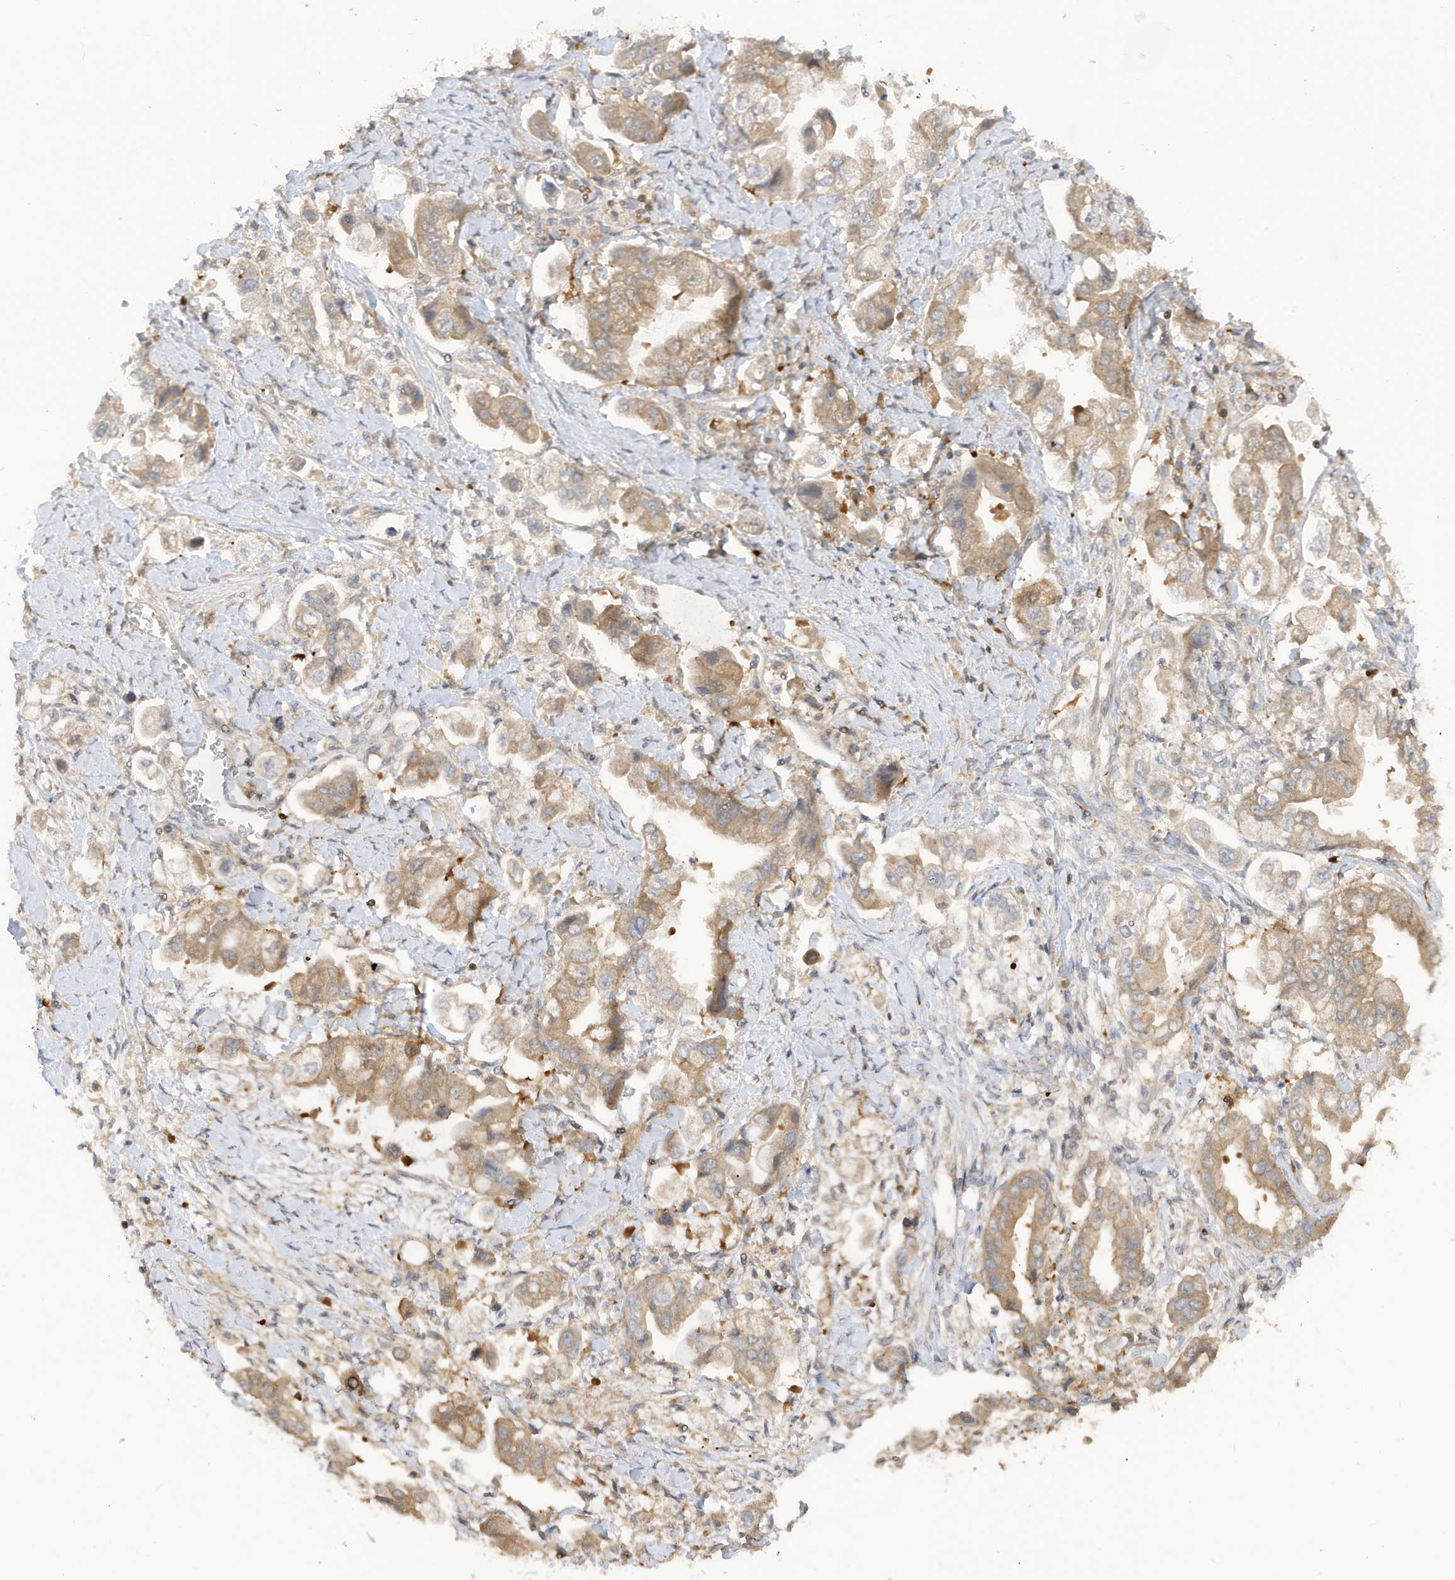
{"staining": {"intensity": "moderate", "quantity": ">75%", "location": "cytoplasmic/membranous"}, "tissue": "stomach cancer", "cell_type": "Tumor cells", "image_type": "cancer", "snomed": [{"axis": "morphology", "description": "Adenocarcinoma, NOS"}, {"axis": "topography", "description": "Stomach"}], "caption": "Stomach adenocarcinoma stained for a protein displays moderate cytoplasmic/membranous positivity in tumor cells. (DAB (3,3'-diaminobenzidine) IHC, brown staining for protein, blue staining for nuclei).", "gene": "TAB3", "patient": {"sex": "male", "age": 62}}